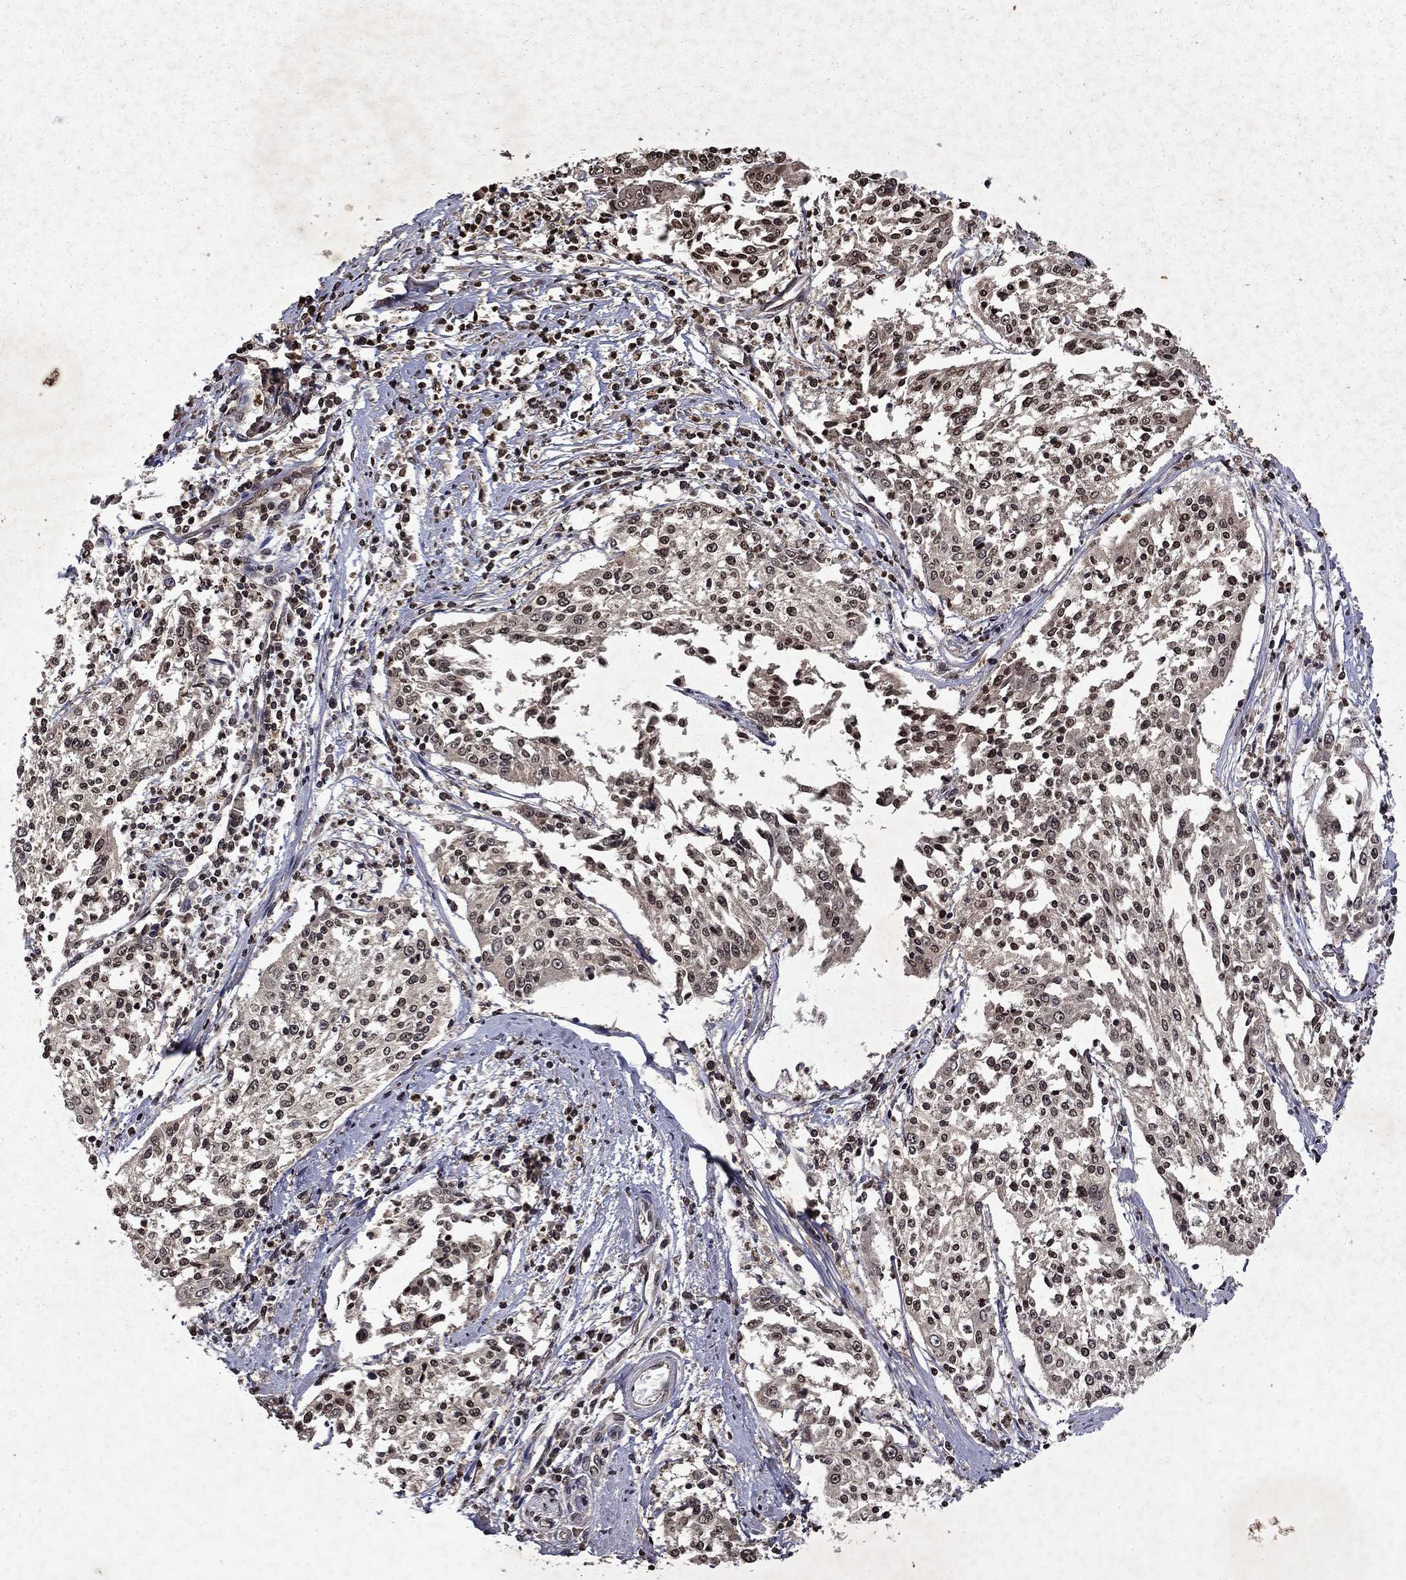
{"staining": {"intensity": "moderate", "quantity": "25%-75%", "location": "nuclear"}, "tissue": "cervical cancer", "cell_type": "Tumor cells", "image_type": "cancer", "snomed": [{"axis": "morphology", "description": "Squamous cell carcinoma, NOS"}, {"axis": "topography", "description": "Cervix"}], "caption": "High-power microscopy captured an immunohistochemistry micrograph of cervical cancer (squamous cell carcinoma), revealing moderate nuclear positivity in approximately 25%-75% of tumor cells.", "gene": "PIN4", "patient": {"sex": "female", "age": 41}}